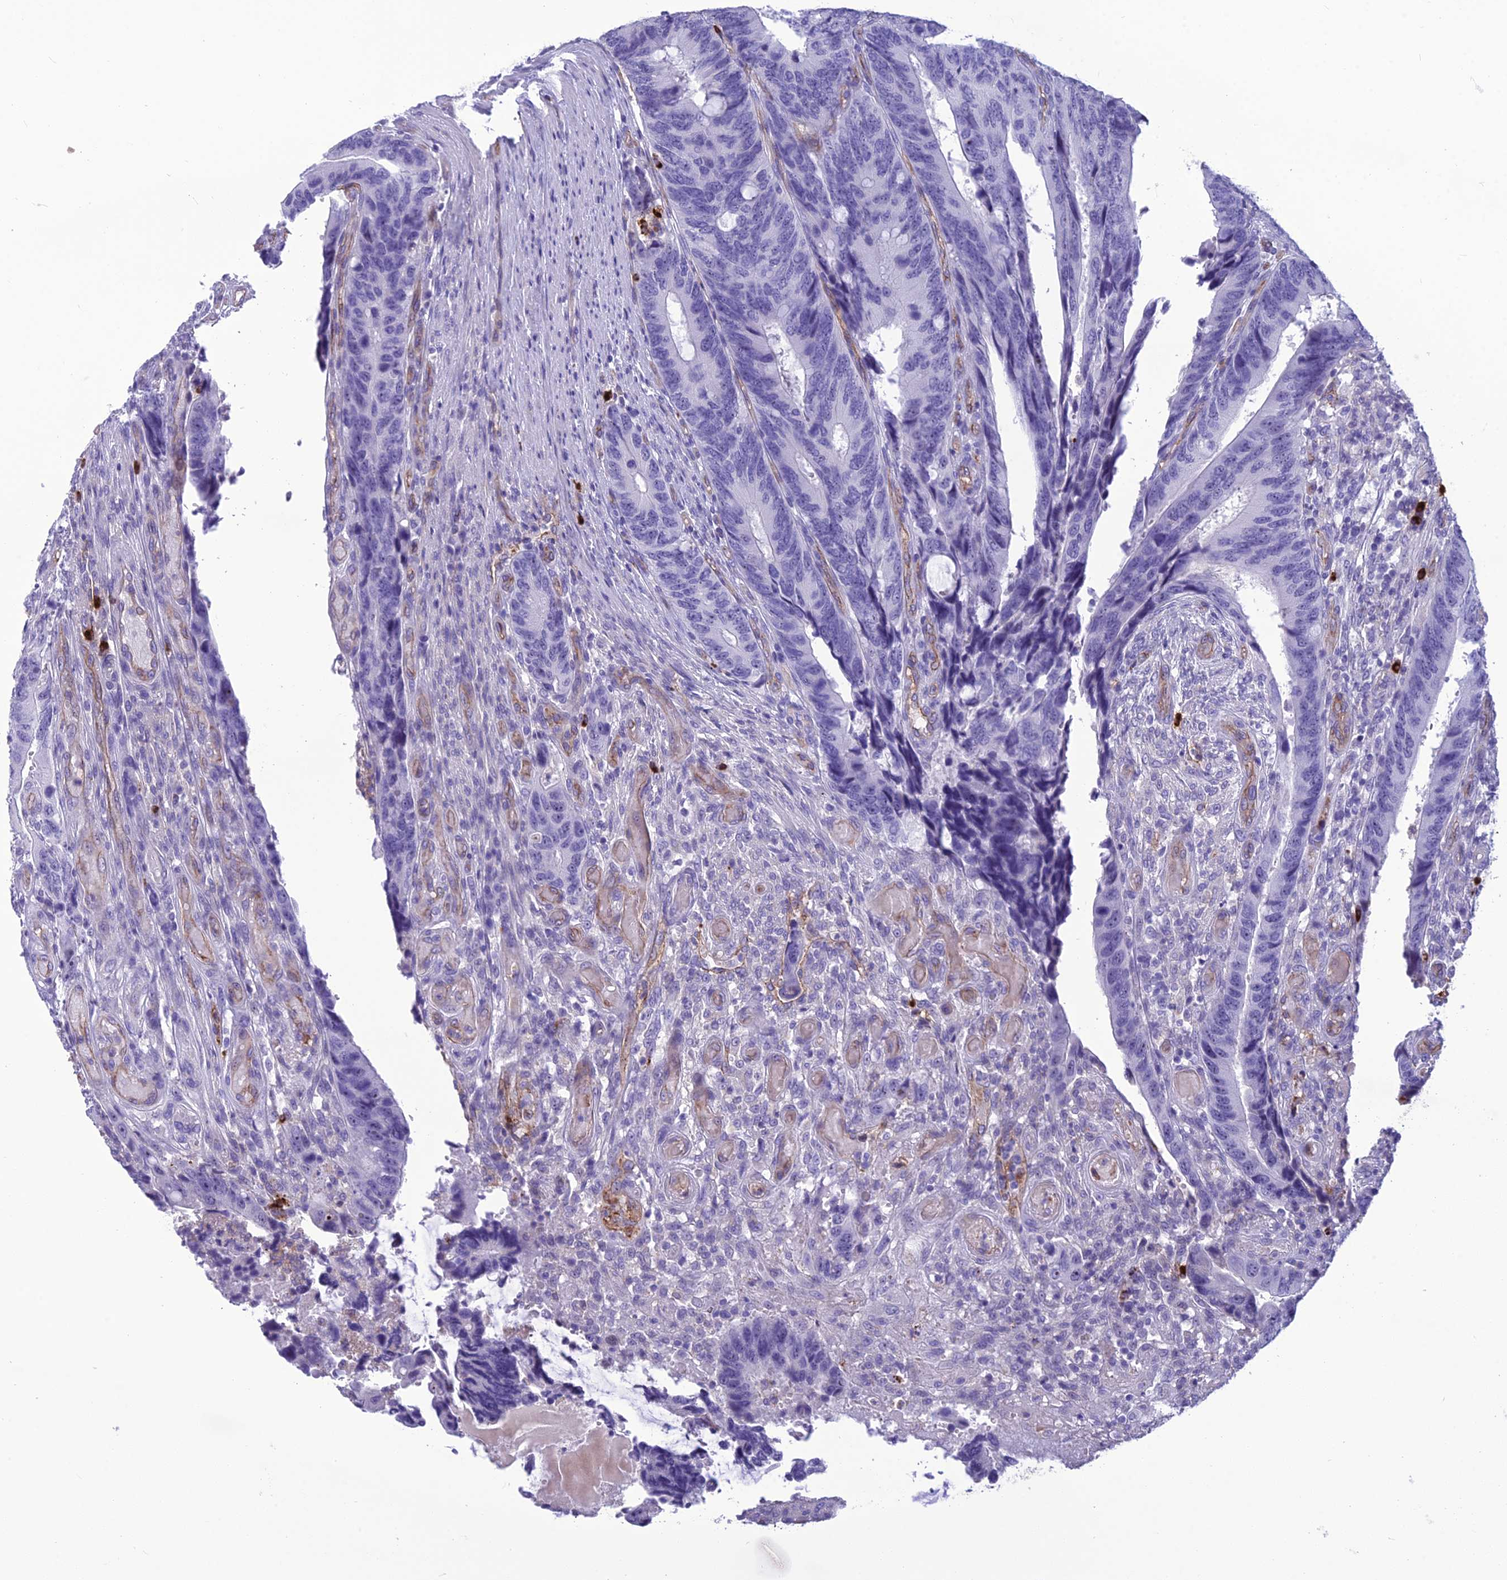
{"staining": {"intensity": "negative", "quantity": "none", "location": "none"}, "tissue": "colorectal cancer", "cell_type": "Tumor cells", "image_type": "cancer", "snomed": [{"axis": "morphology", "description": "Adenocarcinoma, NOS"}, {"axis": "topography", "description": "Colon"}], "caption": "This is an IHC histopathology image of colorectal cancer (adenocarcinoma). There is no staining in tumor cells.", "gene": "BBS7", "patient": {"sex": "male", "age": 87}}